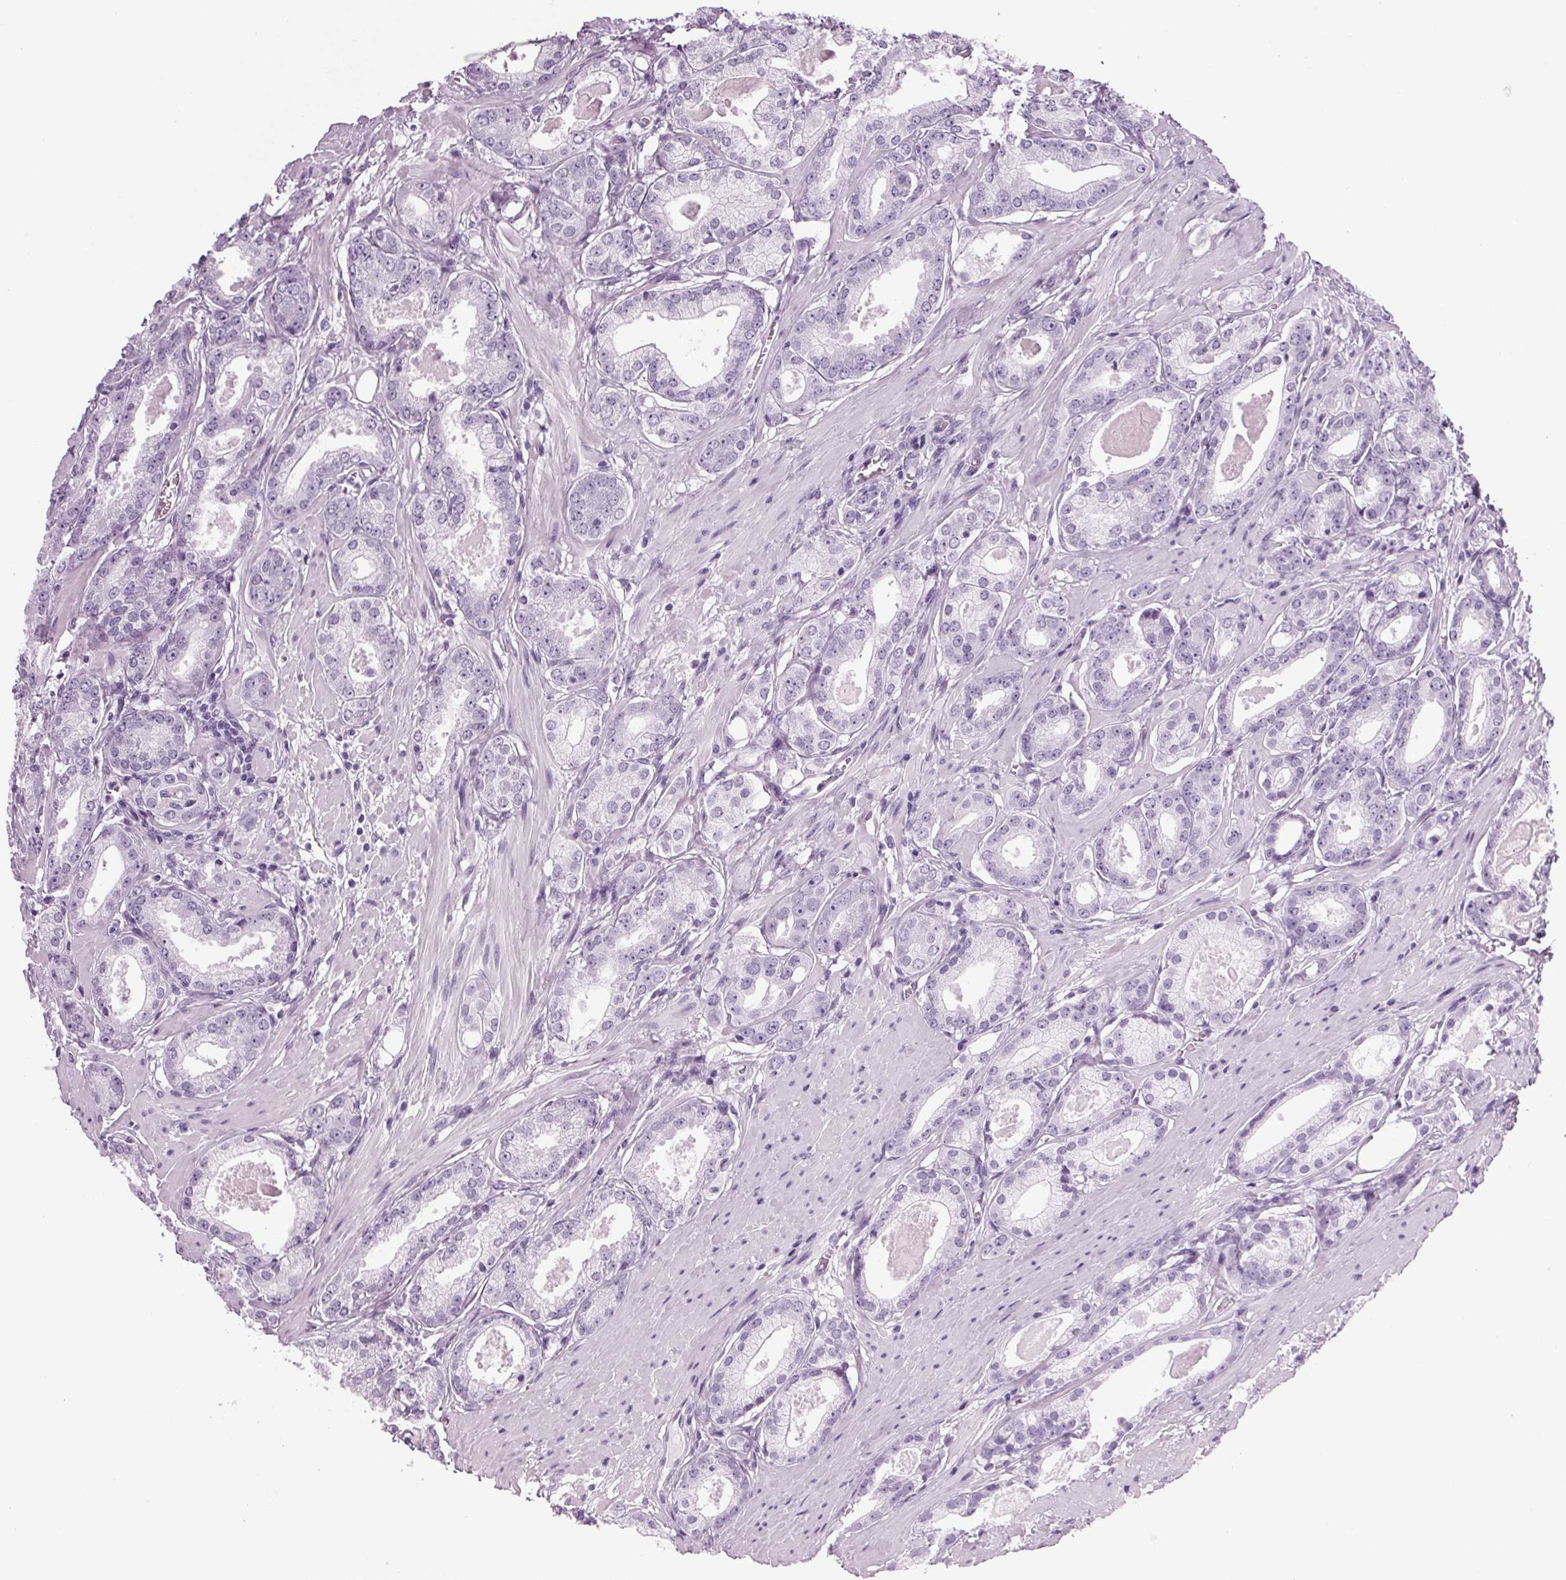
{"staining": {"intensity": "negative", "quantity": "none", "location": "none"}, "tissue": "prostate cancer", "cell_type": "Tumor cells", "image_type": "cancer", "snomed": [{"axis": "morphology", "description": "Adenocarcinoma, NOS"}, {"axis": "morphology", "description": "Adenocarcinoma, Low grade"}, {"axis": "topography", "description": "Prostate"}], "caption": "High power microscopy histopathology image of an IHC histopathology image of adenocarcinoma (prostate), revealing no significant staining in tumor cells. The staining is performed using DAB (3,3'-diaminobenzidine) brown chromogen with nuclei counter-stained in using hematoxylin.", "gene": "PPP1R1A", "patient": {"sex": "male", "age": 64}}